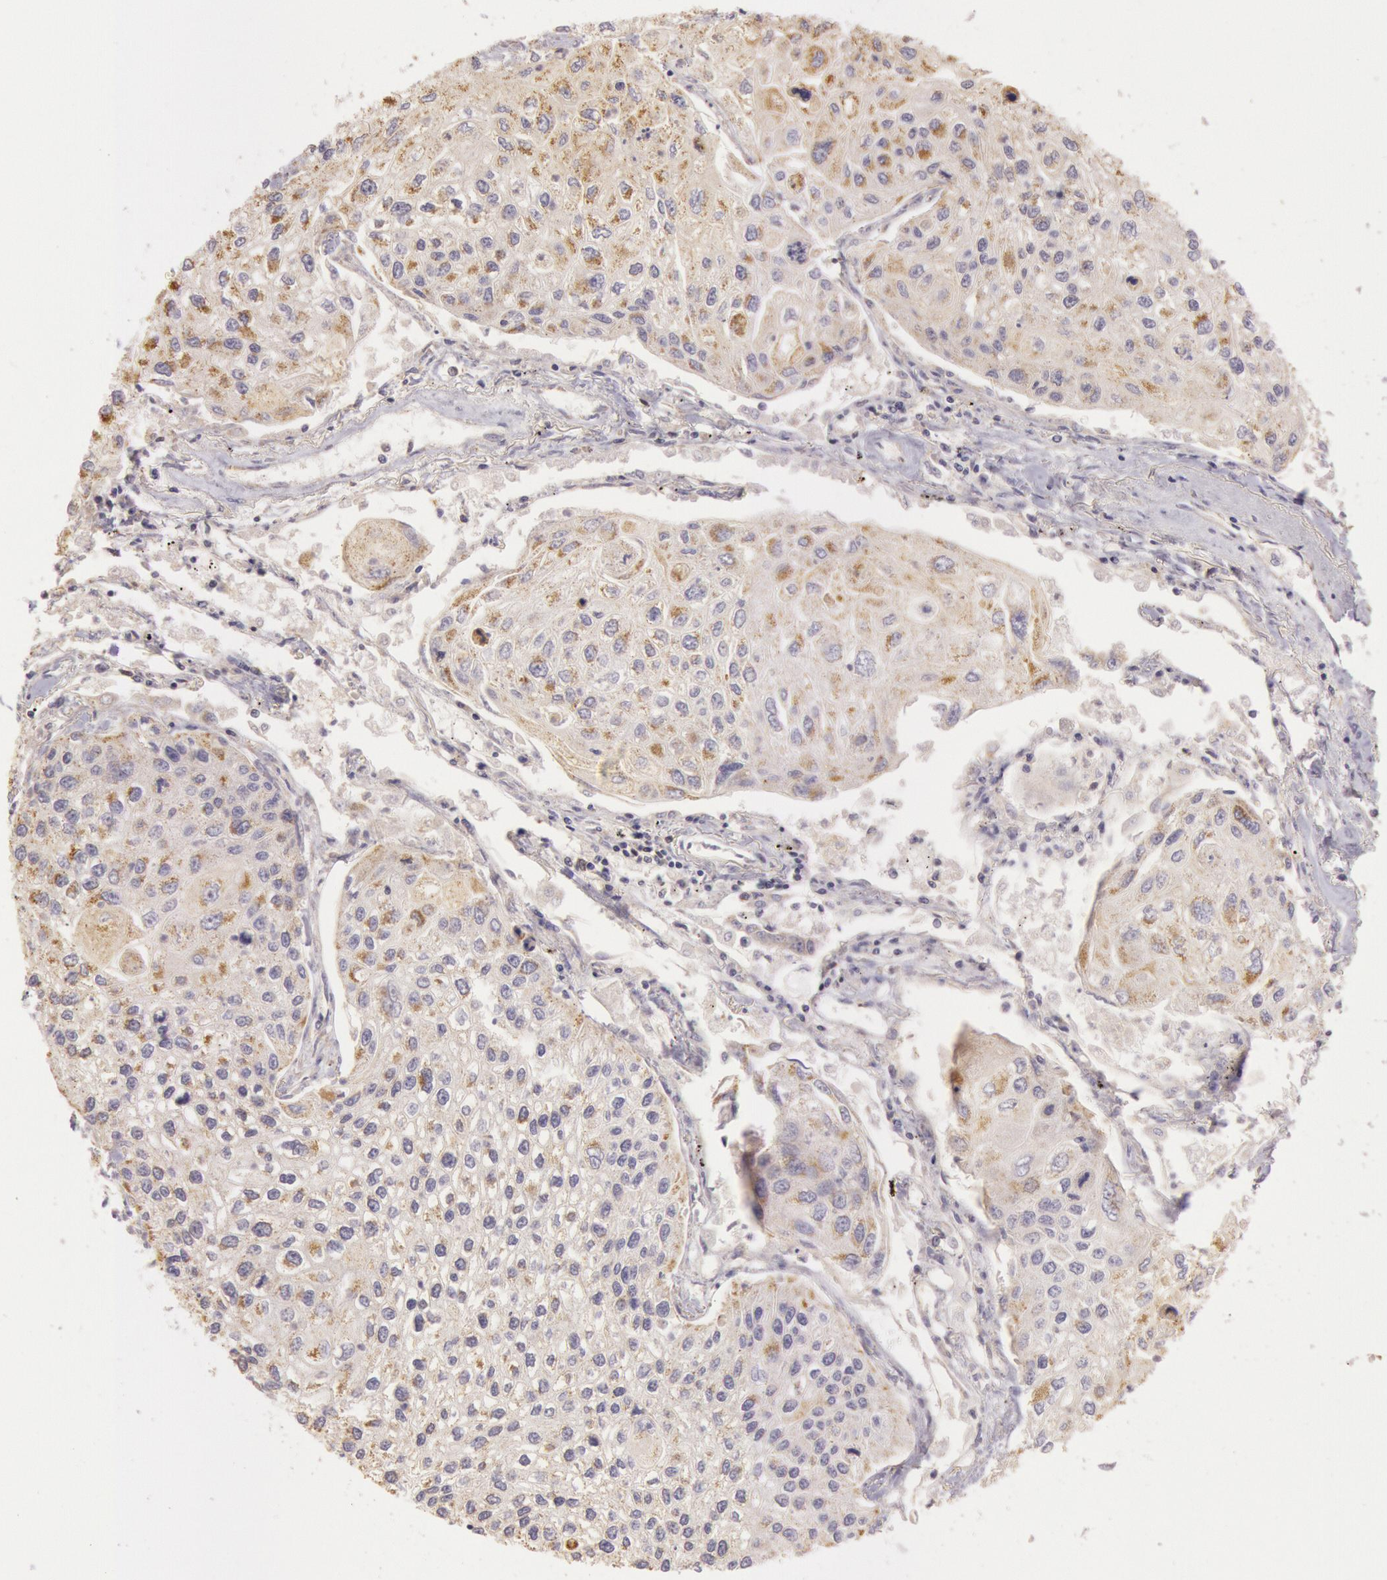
{"staining": {"intensity": "moderate", "quantity": "25%-75%", "location": "cytoplasmic/membranous"}, "tissue": "lung cancer", "cell_type": "Tumor cells", "image_type": "cancer", "snomed": [{"axis": "morphology", "description": "Squamous cell carcinoma, NOS"}, {"axis": "topography", "description": "Lung"}], "caption": "About 25%-75% of tumor cells in human lung cancer exhibit moderate cytoplasmic/membranous protein staining as visualized by brown immunohistochemical staining.", "gene": "CDK16", "patient": {"sex": "male", "age": 75}}